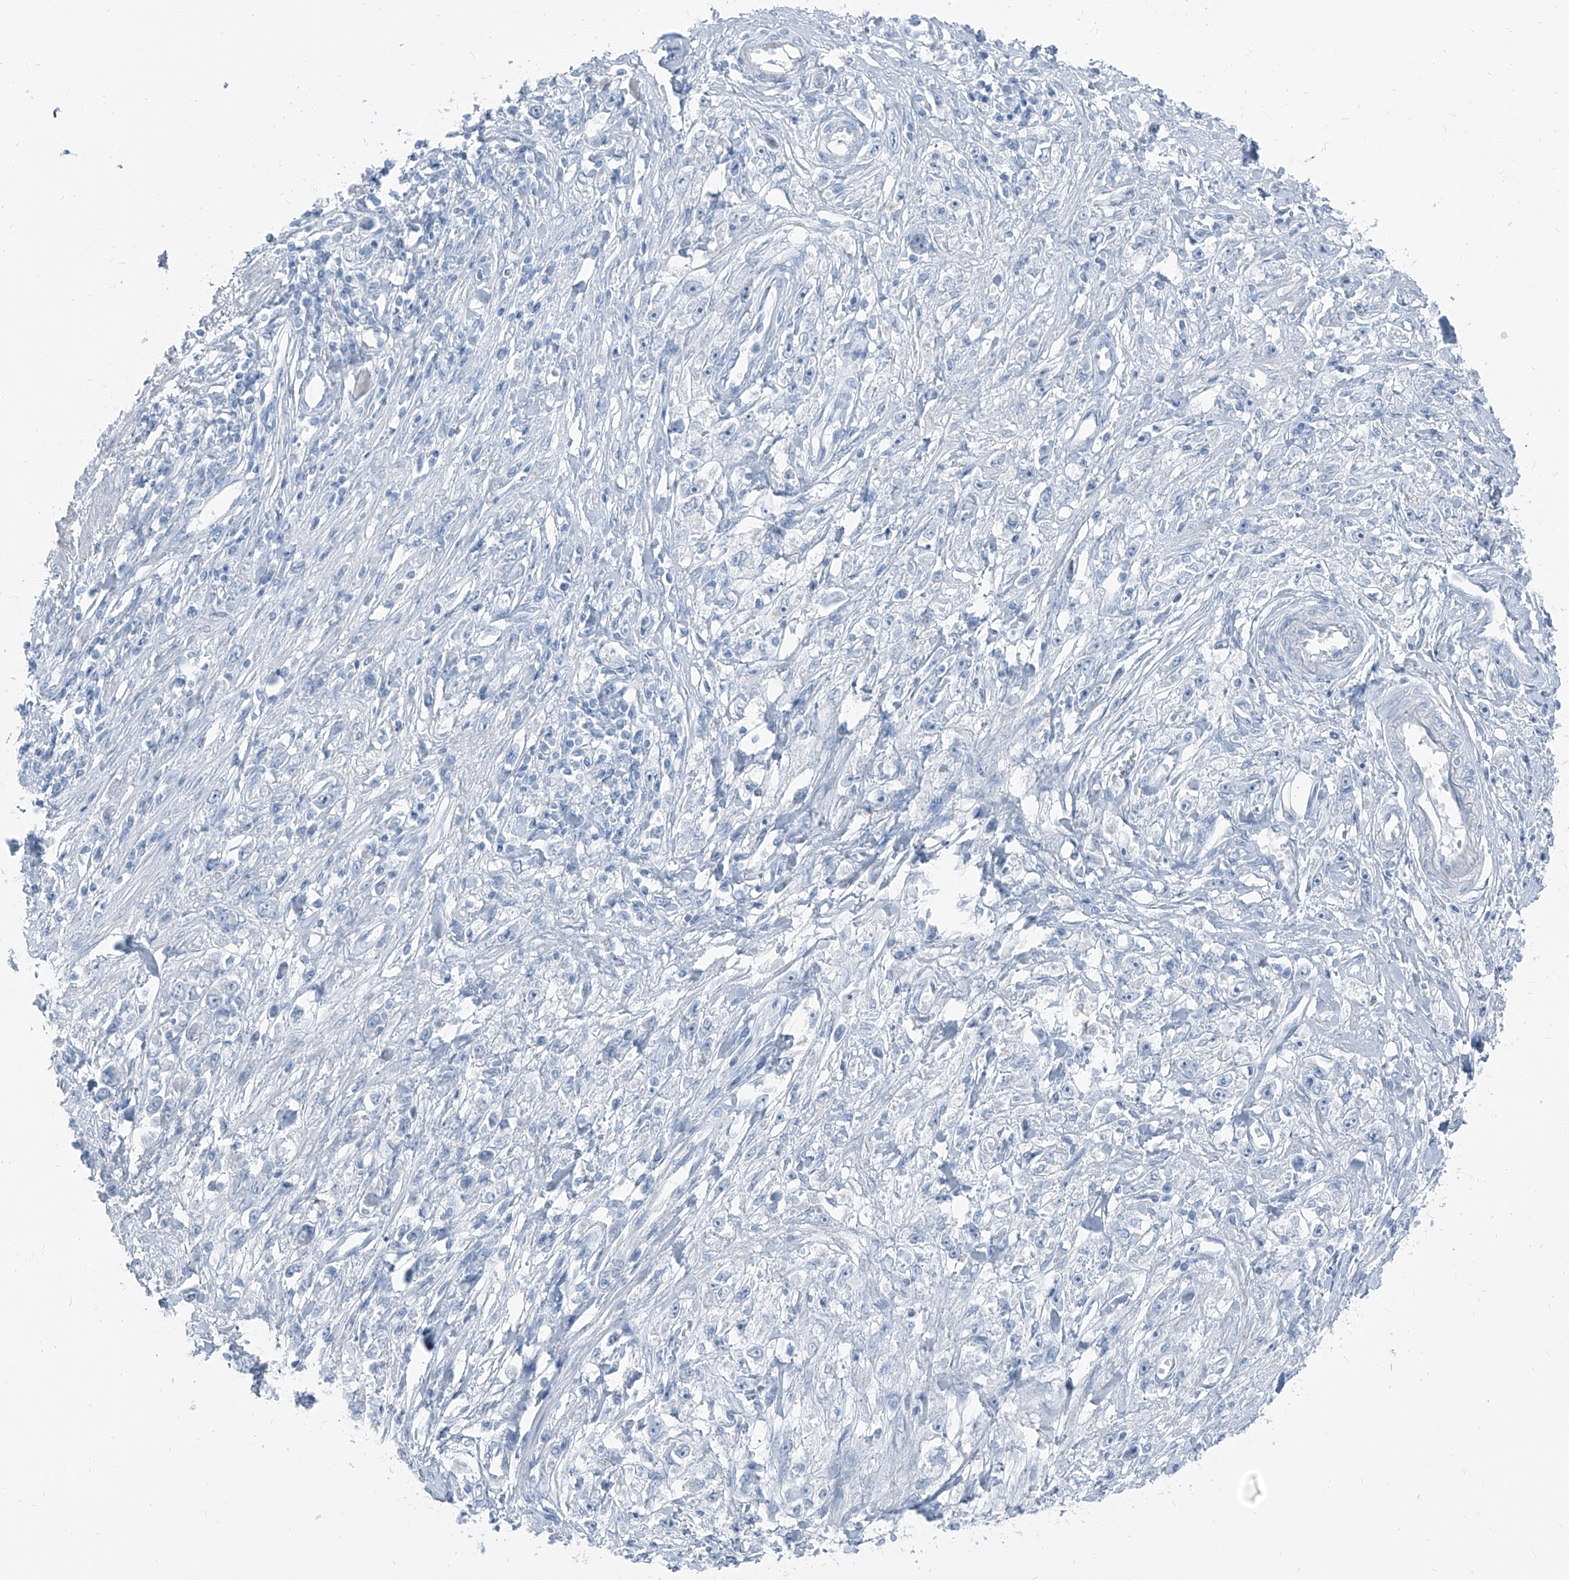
{"staining": {"intensity": "negative", "quantity": "none", "location": "none"}, "tissue": "stomach cancer", "cell_type": "Tumor cells", "image_type": "cancer", "snomed": [{"axis": "morphology", "description": "Adenocarcinoma, NOS"}, {"axis": "topography", "description": "Stomach"}], "caption": "Stomach adenocarcinoma stained for a protein using immunohistochemistry reveals no staining tumor cells.", "gene": "RGN", "patient": {"sex": "female", "age": 59}}